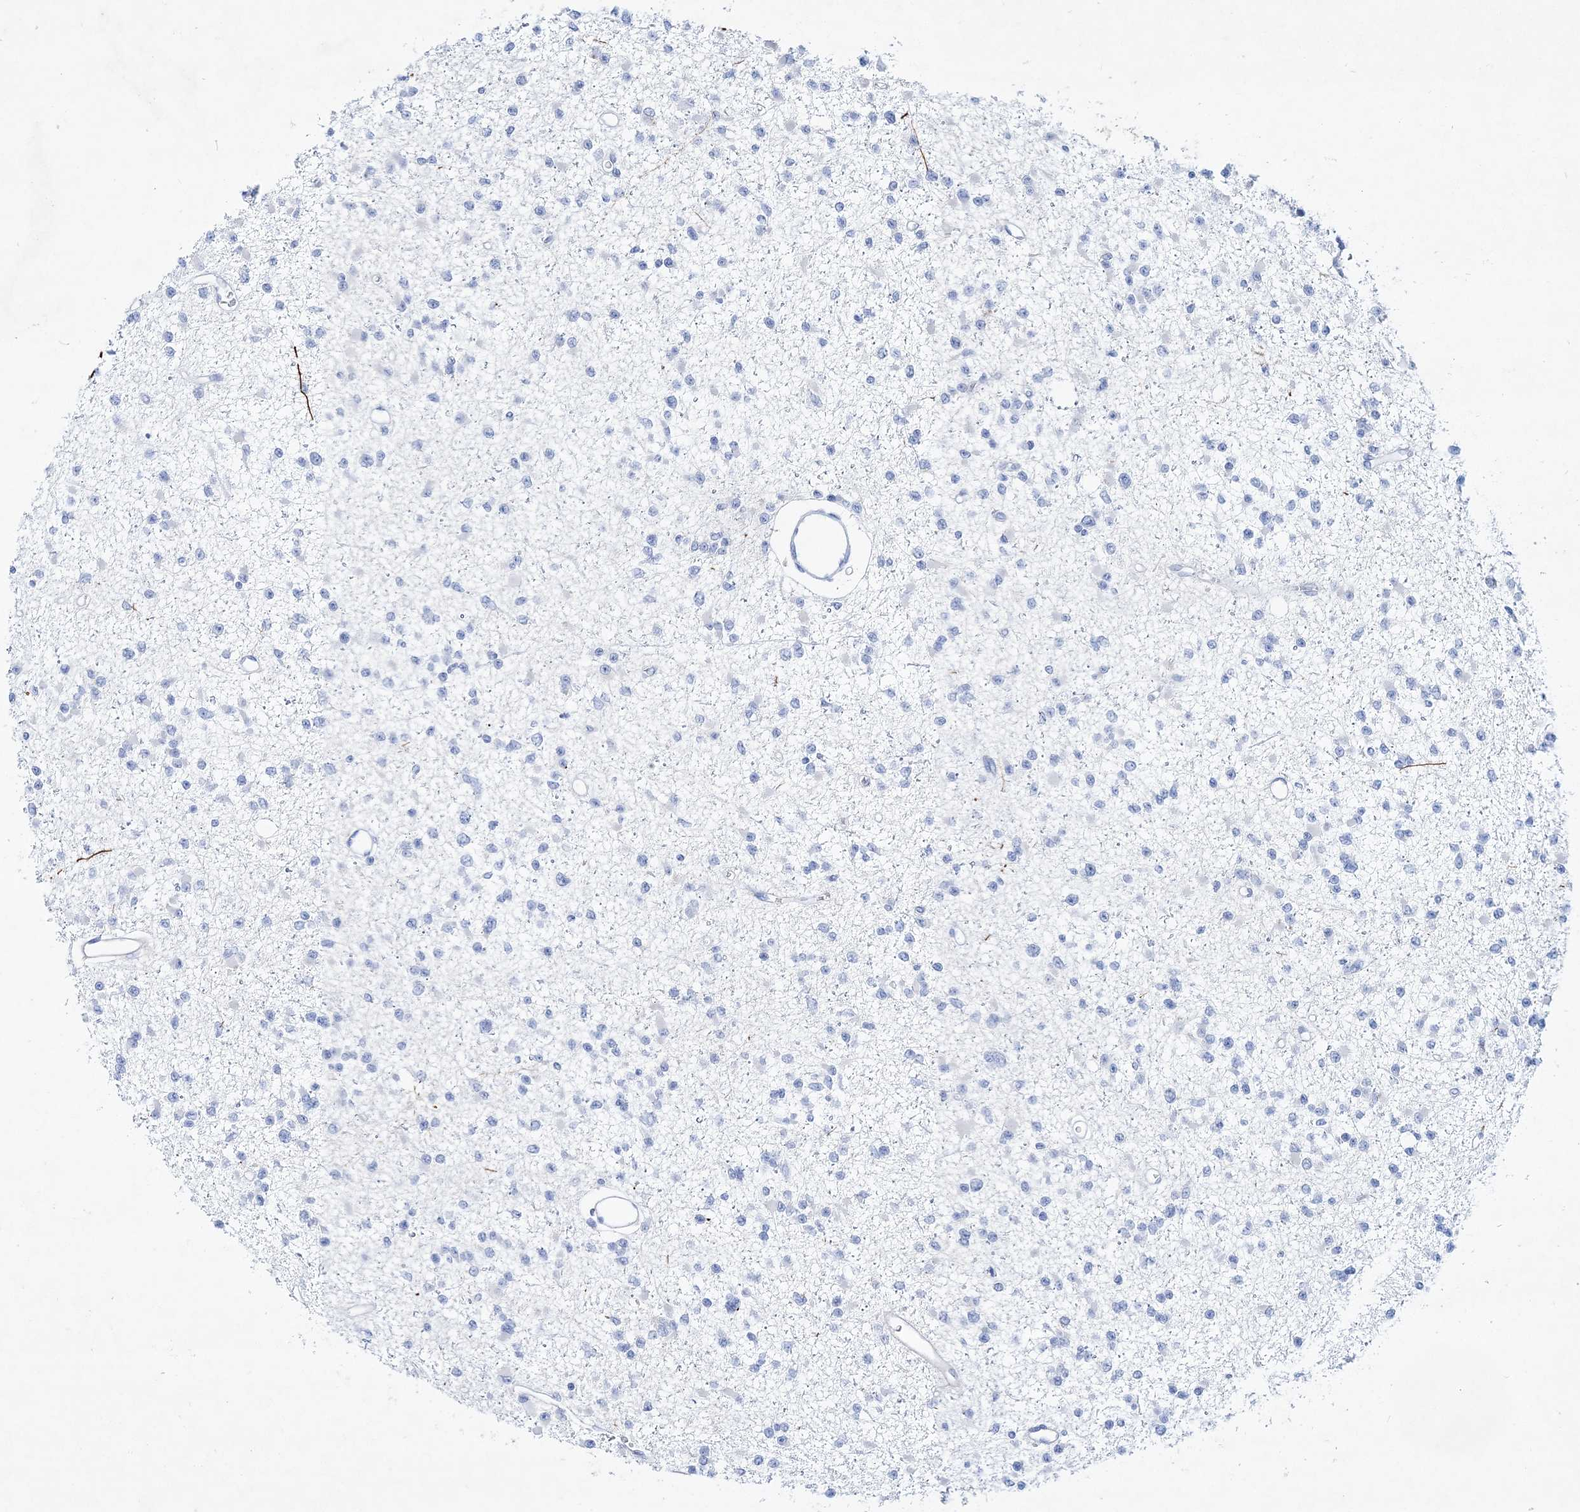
{"staining": {"intensity": "negative", "quantity": "none", "location": "none"}, "tissue": "glioma", "cell_type": "Tumor cells", "image_type": "cancer", "snomed": [{"axis": "morphology", "description": "Glioma, malignant, Low grade"}, {"axis": "topography", "description": "Brain"}], "caption": "Glioma stained for a protein using immunohistochemistry shows no positivity tumor cells.", "gene": "SPINK7", "patient": {"sex": "female", "age": 22}}